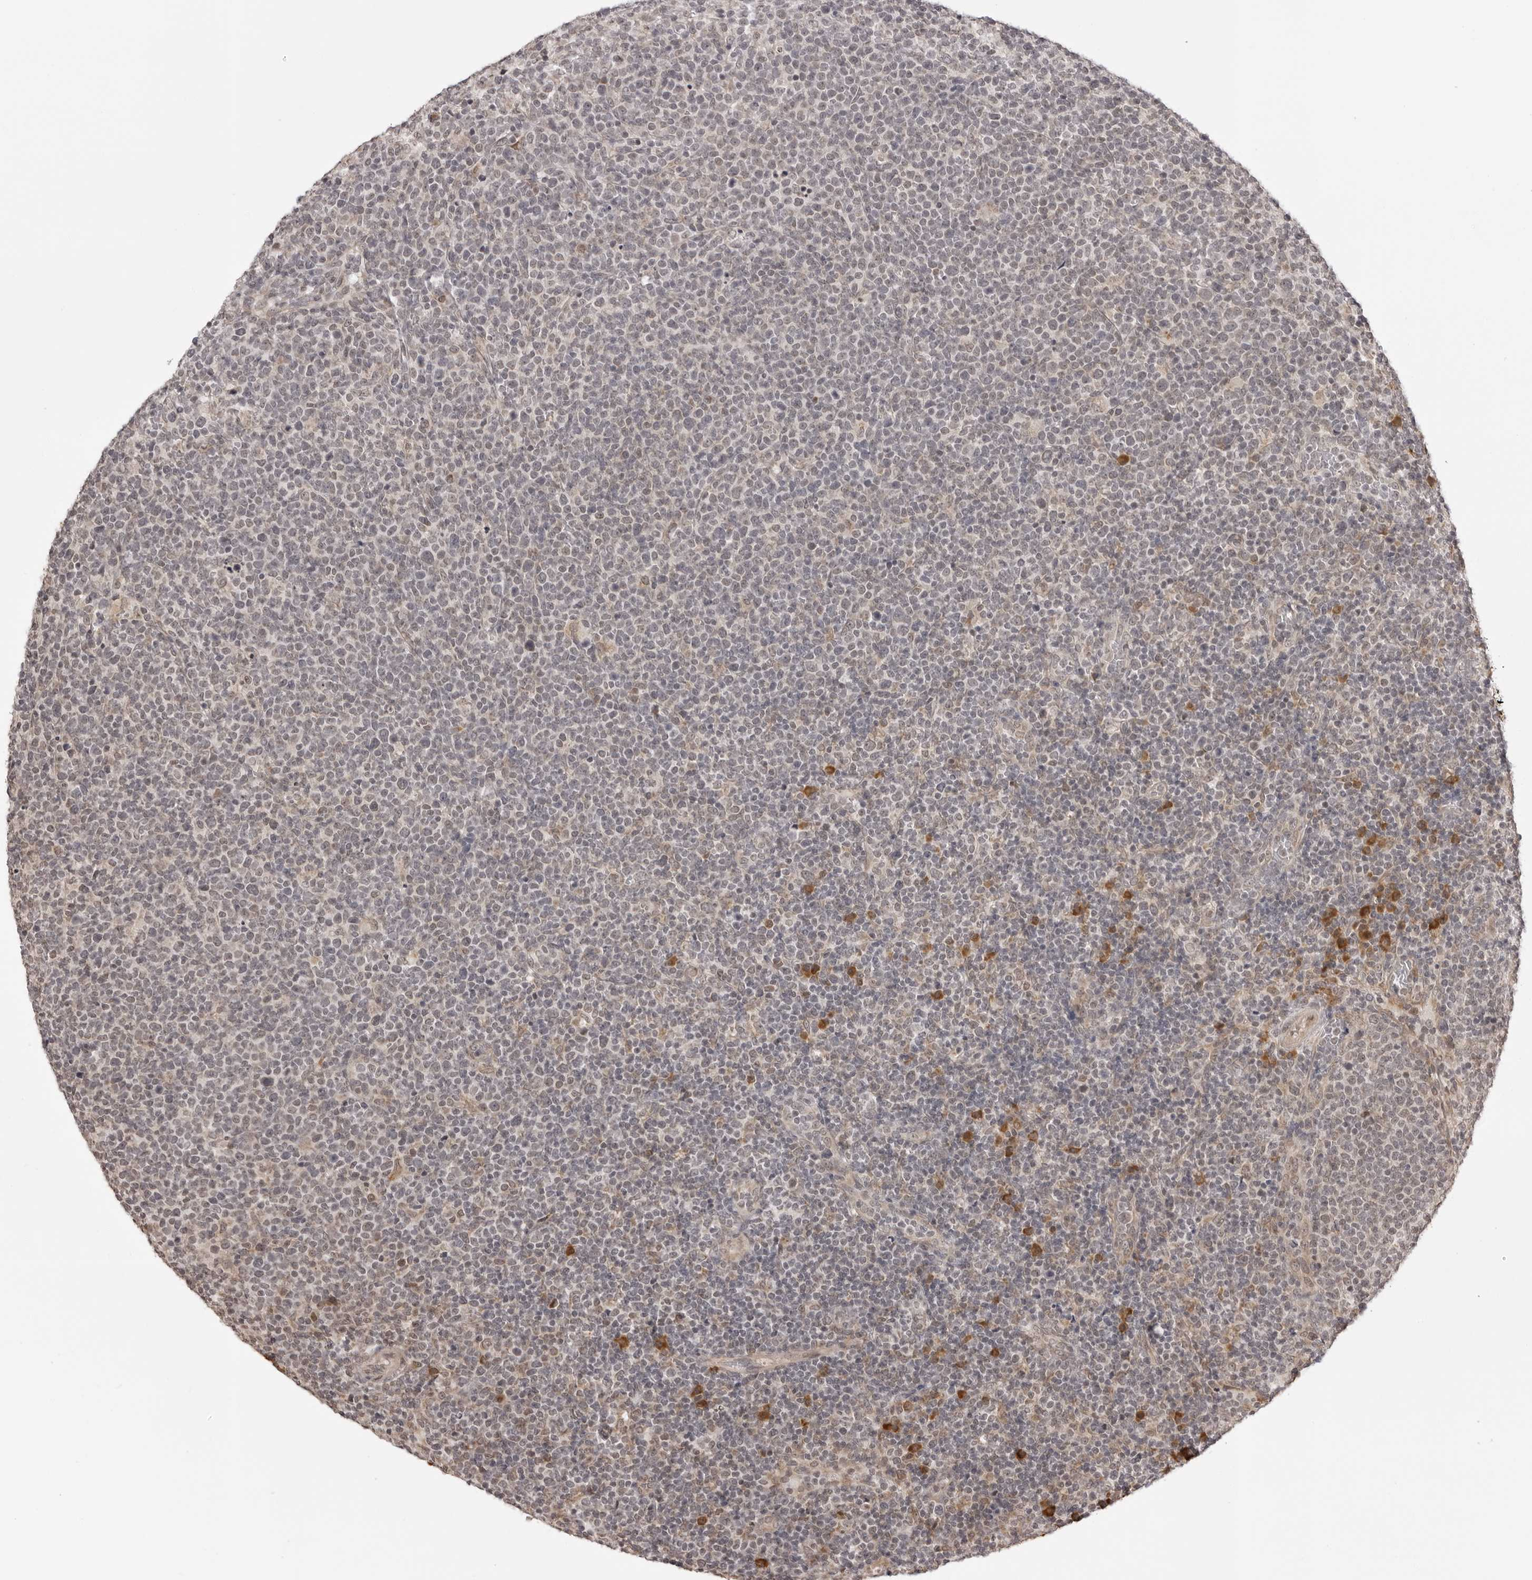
{"staining": {"intensity": "negative", "quantity": "none", "location": "none"}, "tissue": "lymphoma", "cell_type": "Tumor cells", "image_type": "cancer", "snomed": [{"axis": "morphology", "description": "Malignant lymphoma, non-Hodgkin's type, High grade"}, {"axis": "topography", "description": "Lymph node"}], "caption": "Immunohistochemistry of human high-grade malignant lymphoma, non-Hodgkin's type demonstrates no expression in tumor cells. (DAB (3,3'-diaminobenzidine) IHC visualized using brightfield microscopy, high magnification).", "gene": "ZC3H11A", "patient": {"sex": "male", "age": 61}}